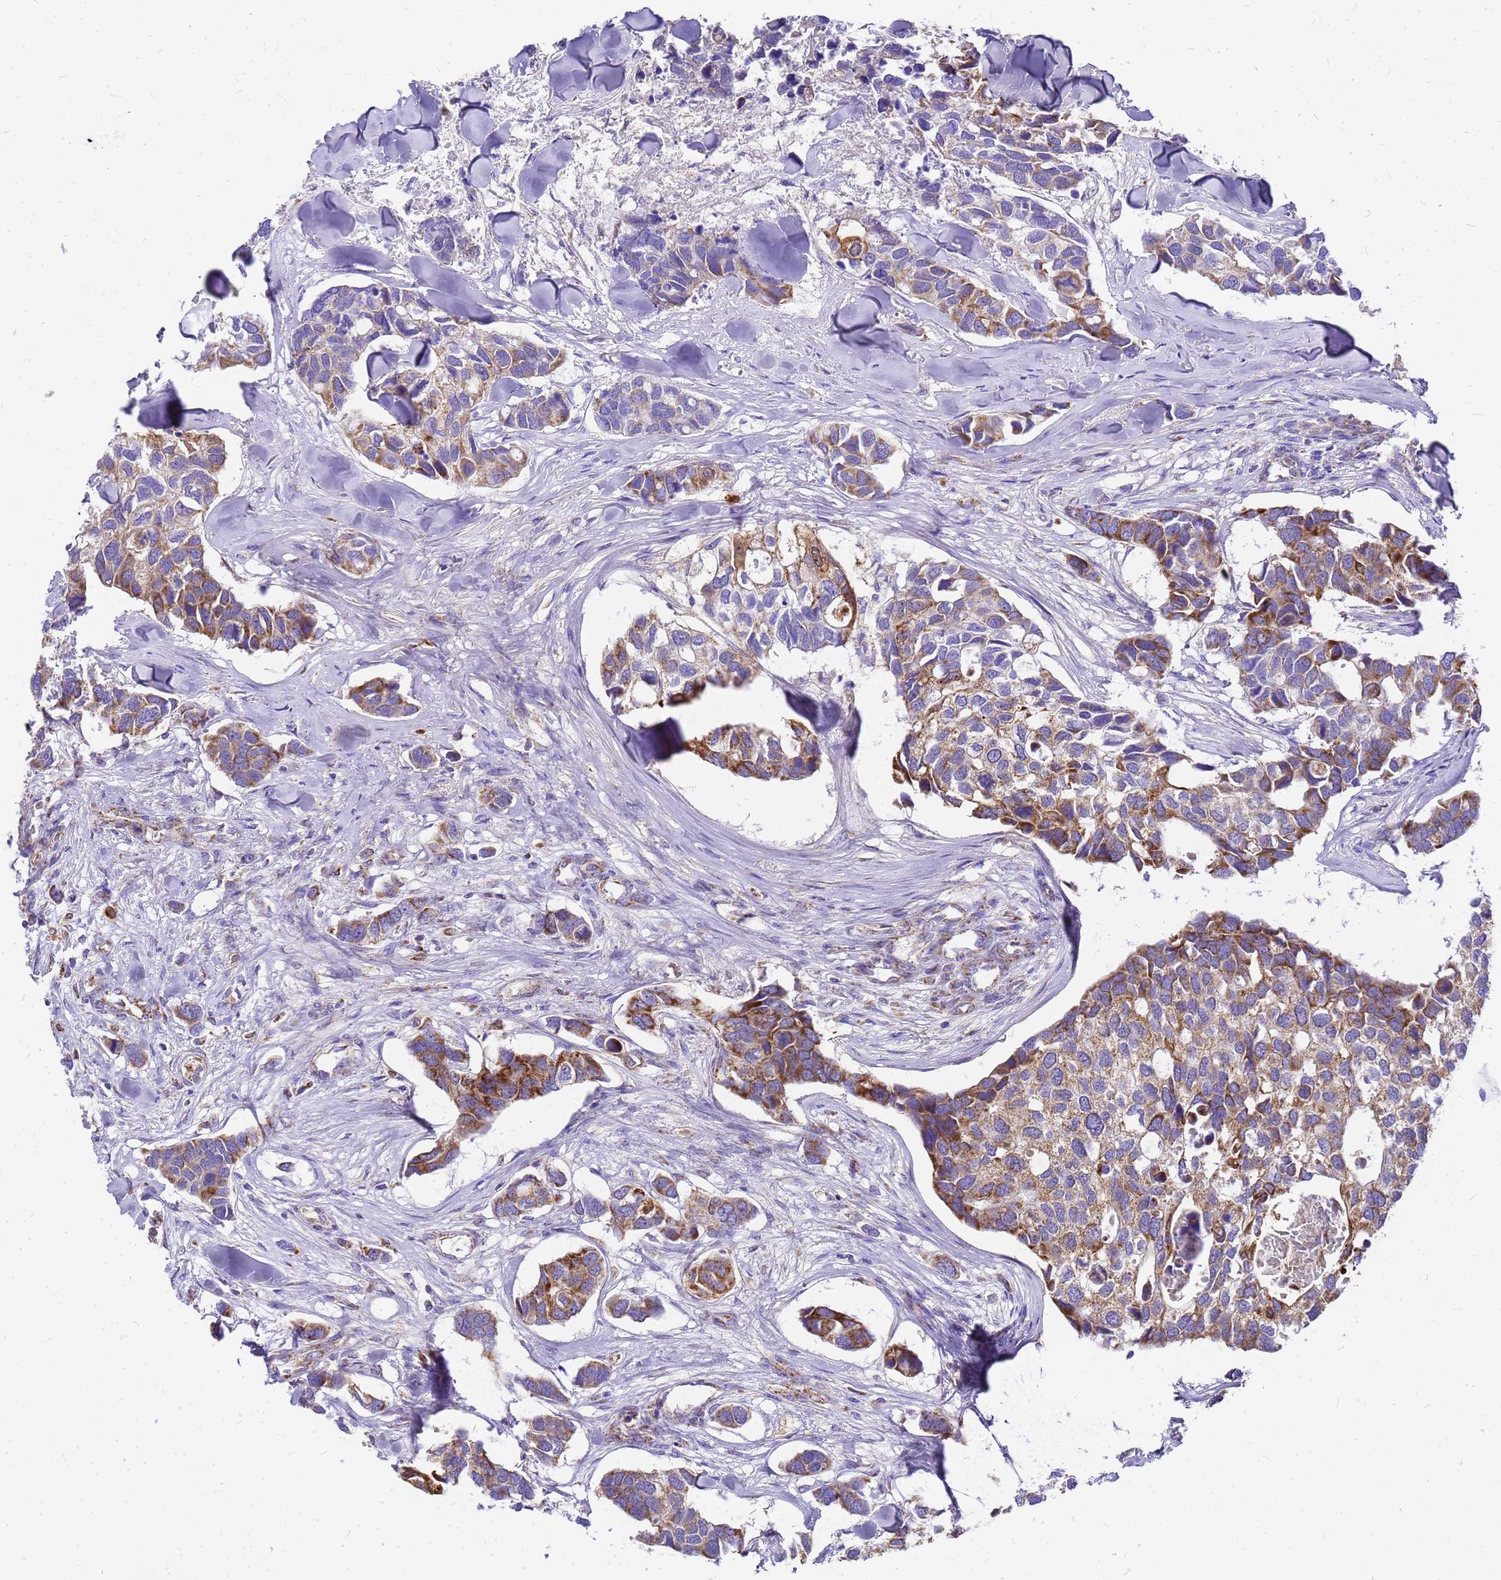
{"staining": {"intensity": "moderate", "quantity": "25%-75%", "location": "cytoplasmic/membranous"}, "tissue": "breast cancer", "cell_type": "Tumor cells", "image_type": "cancer", "snomed": [{"axis": "morphology", "description": "Duct carcinoma"}, {"axis": "topography", "description": "Breast"}], "caption": "Immunohistochemistry of infiltrating ductal carcinoma (breast) reveals medium levels of moderate cytoplasmic/membranous expression in approximately 25%-75% of tumor cells.", "gene": "MRPS26", "patient": {"sex": "female", "age": 83}}